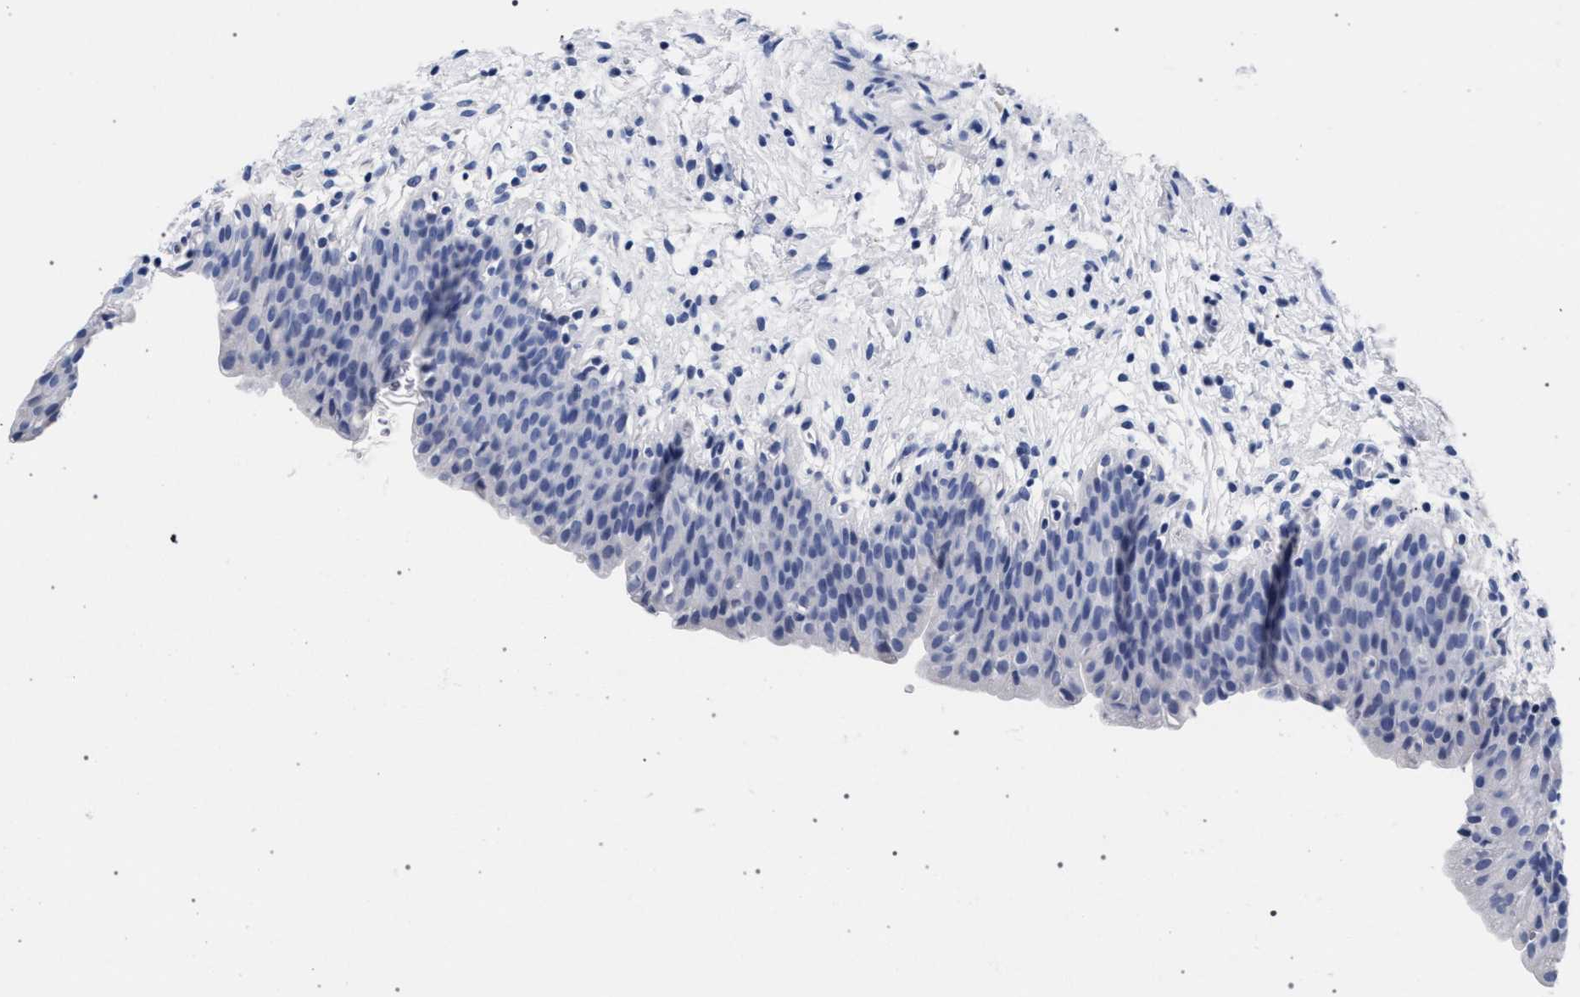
{"staining": {"intensity": "negative", "quantity": "none", "location": "none"}, "tissue": "urinary bladder", "cell_type": "Urothelial cells", "image_type": "normal", "snomed": [{"axis": "morphology", "description": "Normal tissue, NOS"}, {"axis": "topography", "description": "Urinary bladder"}], "caption": "Immunohistochemistry histopathology image of benign urinary bladder: urinary bladder stained with DAB (3,3'-diaminobenzidine) displays no significant protein positivity in urothelial cells.", "gene": "AKAP4", "patient": {"sex": "male", "age": 37}}